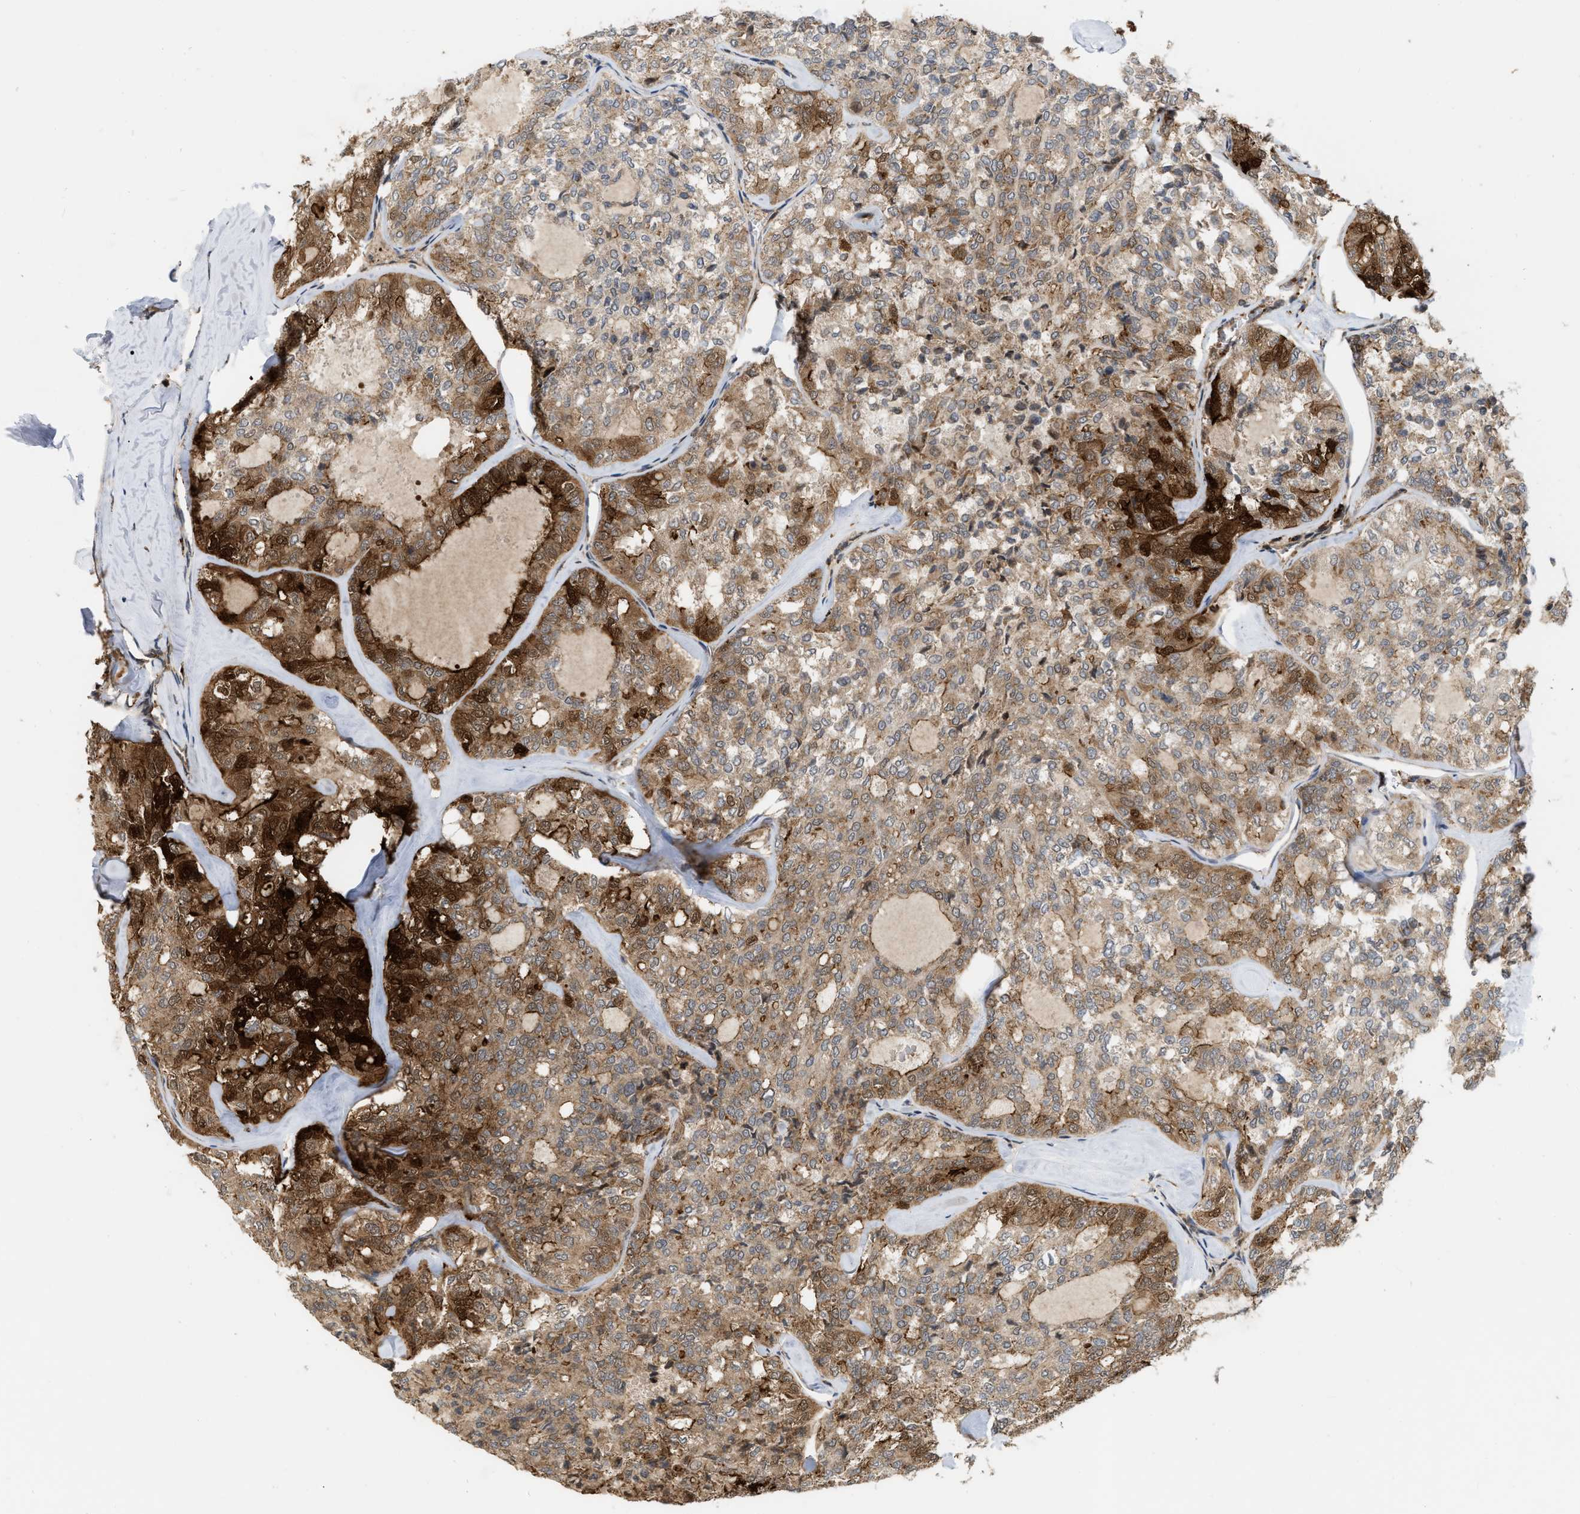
{"staining": {"intensity": "strong", "quantity": "25%-75%", "location": "cytoplasmic/membranous"}, "tissue": "thyroid cancer", "cell_type": "Tumor cells", "image_type": "cancer", "snomed": [{"axis": "morphology", "description": "Follicular adenoma carcinoma, NOS"}, {"axis": "topography", "description": "Thyroid gland"}], "caption": "Thyroid follicular adenoma carcinoma stained with DAB (3,3'-diaminobenzidine) IHC displays high levels of strong cytoplasmic/membranous staining in about 25%-75% of tumor cells.", "gene": "IQCE", "patient": {"sex": "male", "age": 75}}